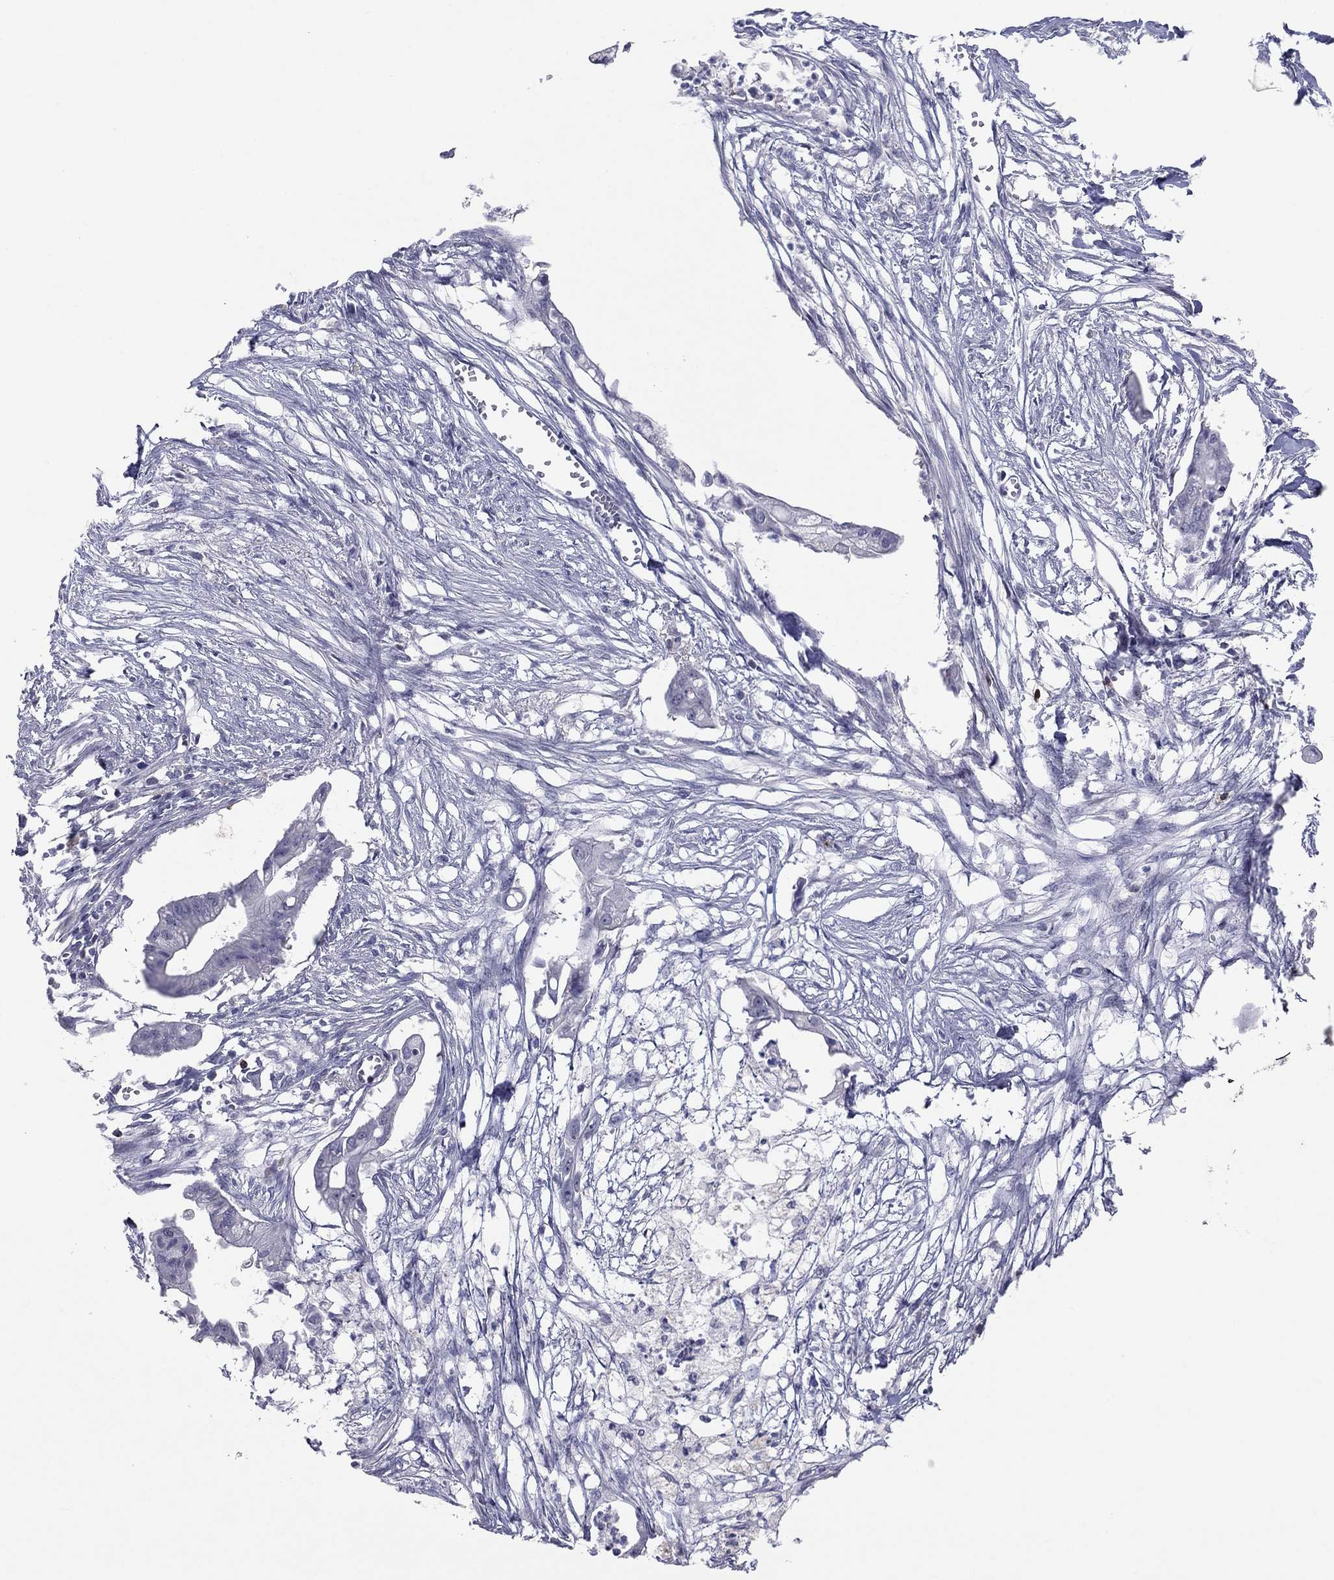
{"staining": {"intensity": "negative", "quantity": "none", "location": "none"}, "tissue": "pancreatic cancer", "cell_type": "Tumor cells", "image_type": "cancer", "snomed": [{"axis": "morphology", "description": "Normal tissue, NOS"}, {"axis": "morphology", "description": "Adenocarcinoma, NOS"}, {"axis": "topography", "description": "Pancreas"}], "caption": "This is a photomicrograph of immunohistochemistry staining of pancreatic cancer (adenocarcinoma), which shows no staining in tumor cells.", "gene": "ITGAE", "patient": {"sex": "female", "age": 58}}